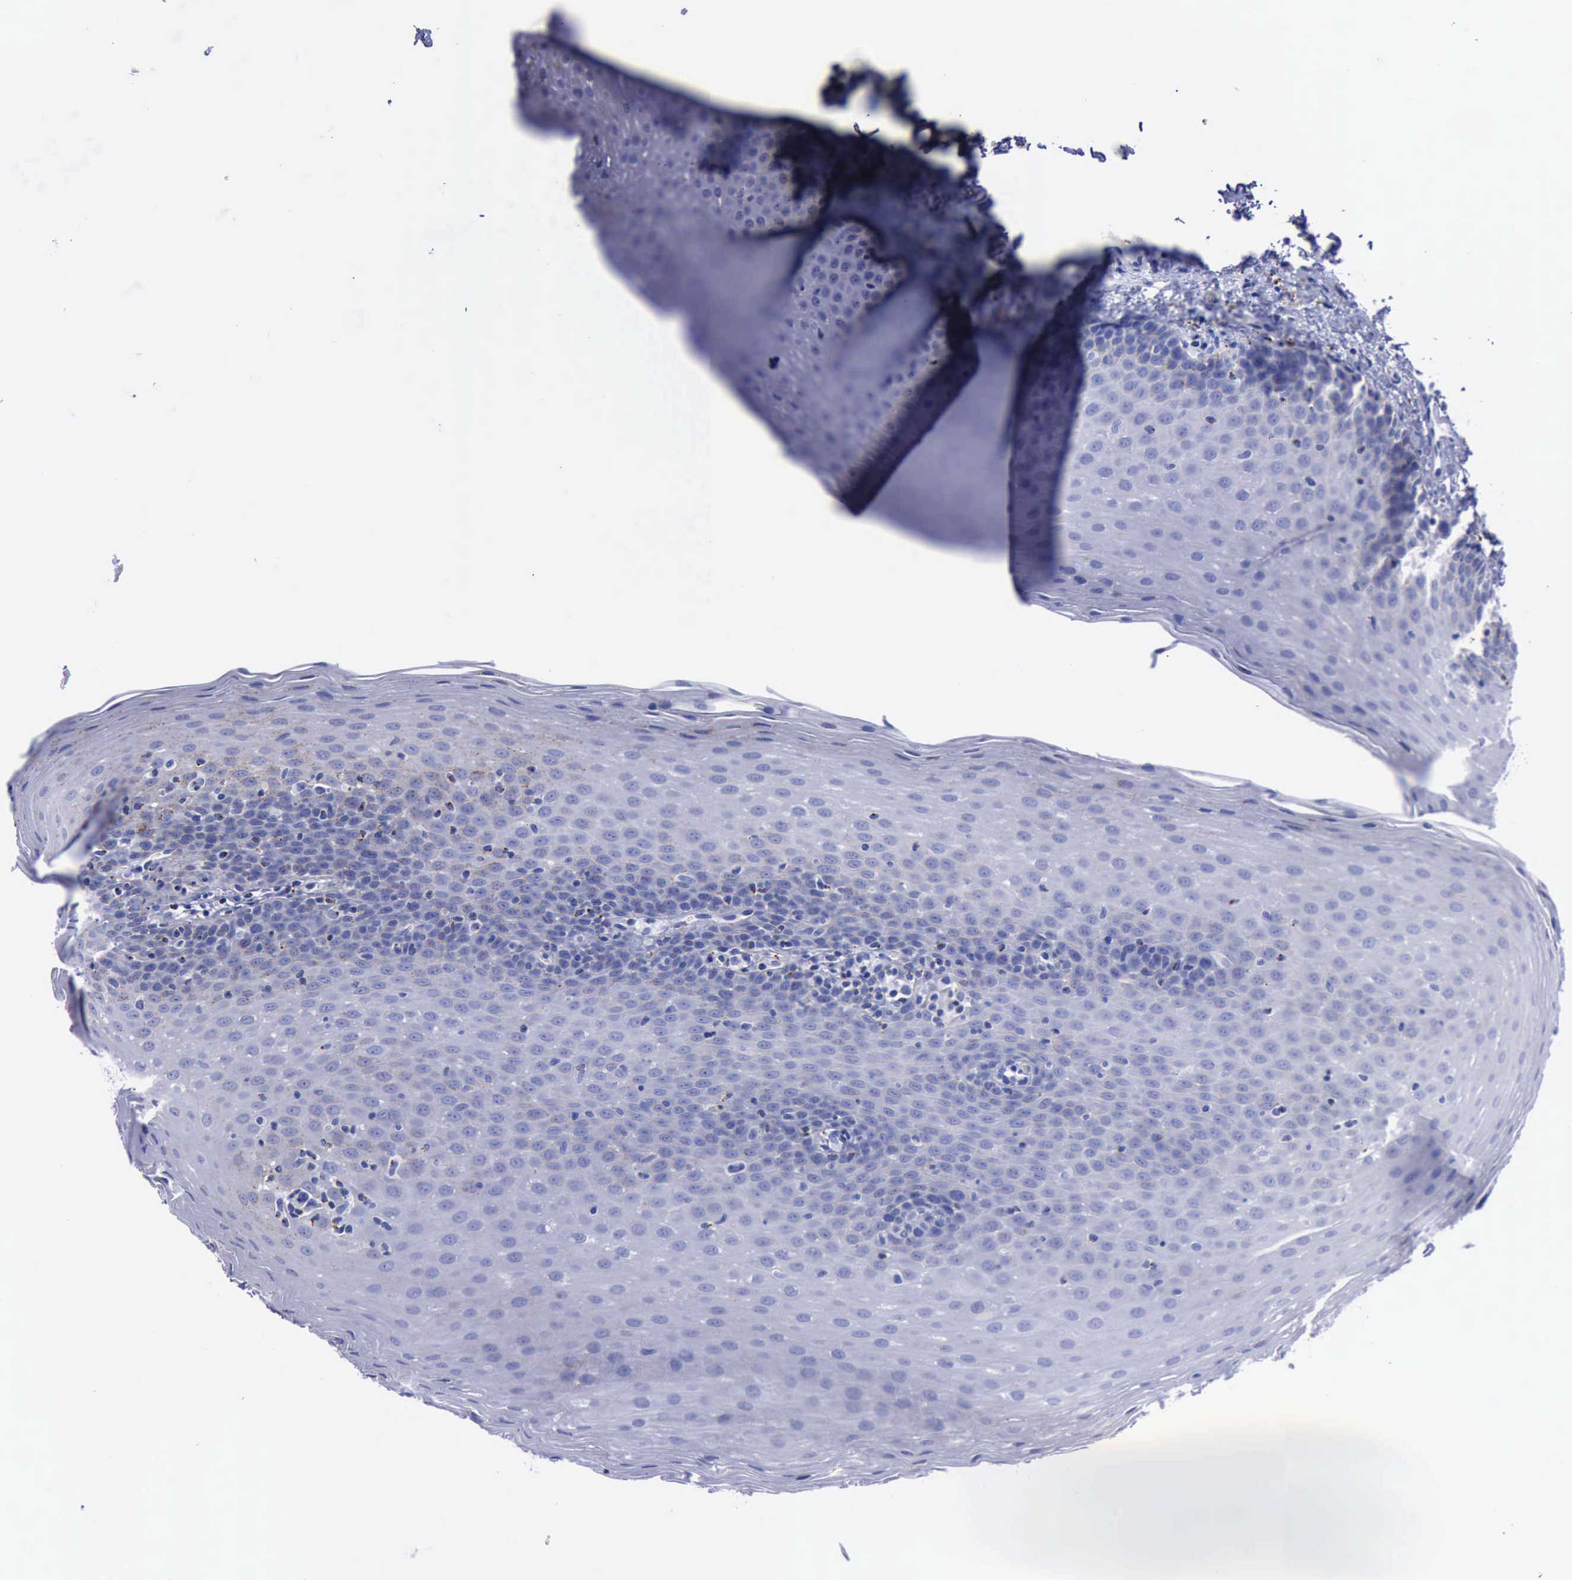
{"staining": {"intensity": "weak", "quantity": "<25%", "location": "cytoplasmic/membranous"}, "tissue": "oral mucosa", "cell_type": "Squamous epithelial cells", "image_type": "normal", "snomed": [{"axis": "morphology", "description": "Normal tissue, NOS"}, {"axis": "topography", "description": "Oral tissue"}], "caption": "IHC histopathology image of benign oral mucosa: oral mucosa stained with DAB demonstrates no significant protein staining in squamous epithelial cells. The staining is performed using DAB (3,3'-diaminobenzidine) brown chromogen with nuclei counter-stained in using hematoxylin.", "gene": "CTSD", "patient": {"sex": "male", "age": 20}}